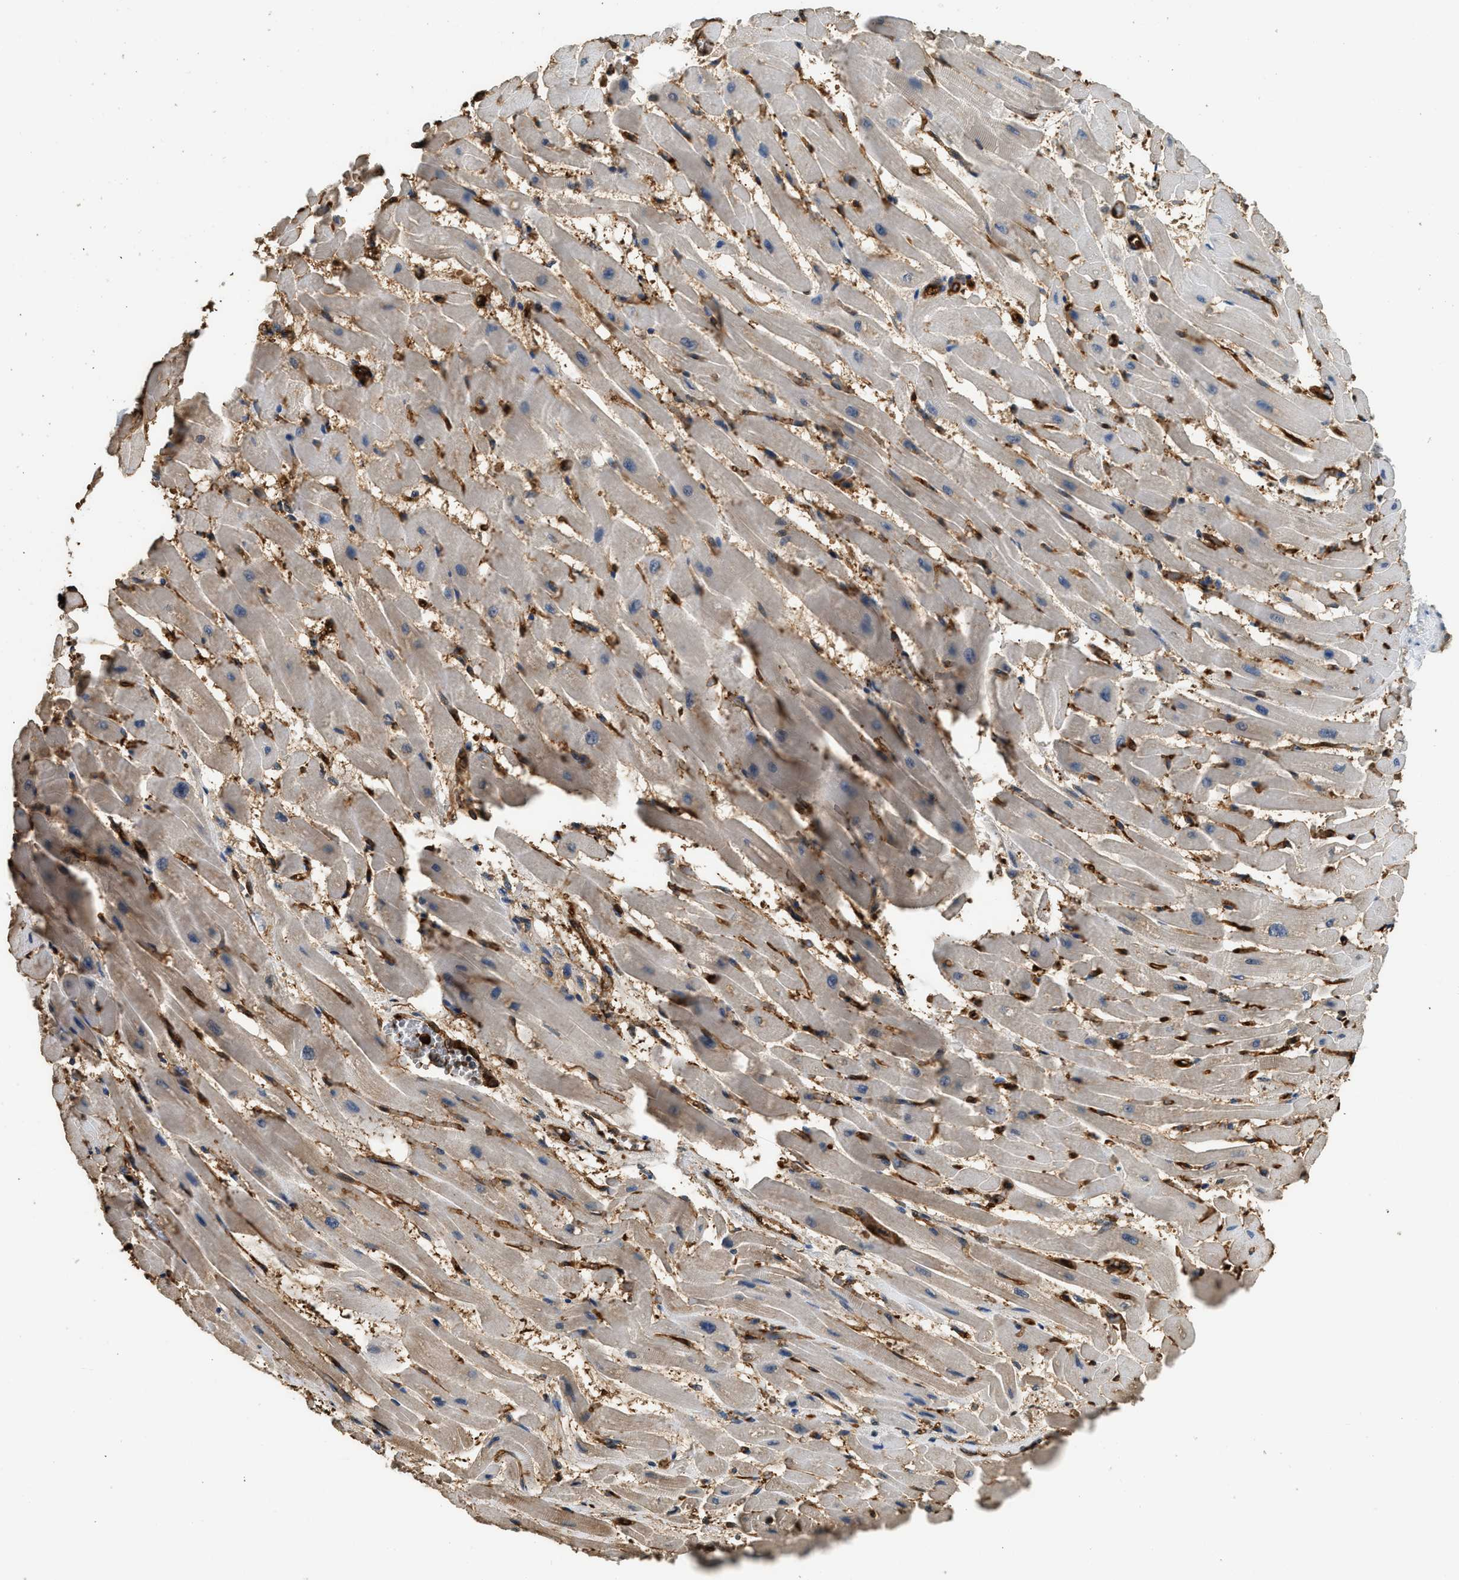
{"staining": {"intensity": "weak", "quantity": "25%-75%", "location": "cytoplasmic/membranous"}, "tissue": "heart muscle", "cell_type": "Cardiomyocytes", "image_type": "normal", "snomed": [{"axis": "morphology", "description": "Normal tissue, NOS"}, {"axis": "topography", "description": "Heart"}], "caption": "Heart muscle was stained to show a protein in brown. There is low levels of weak cytoplasmic/membranous staining in about 25%-75% of cardiomyocytes. (IHC, brightfield microscopy, high magnification).", "gene": "ANXA3", "patient": {"sex": "male", "age": 45}}